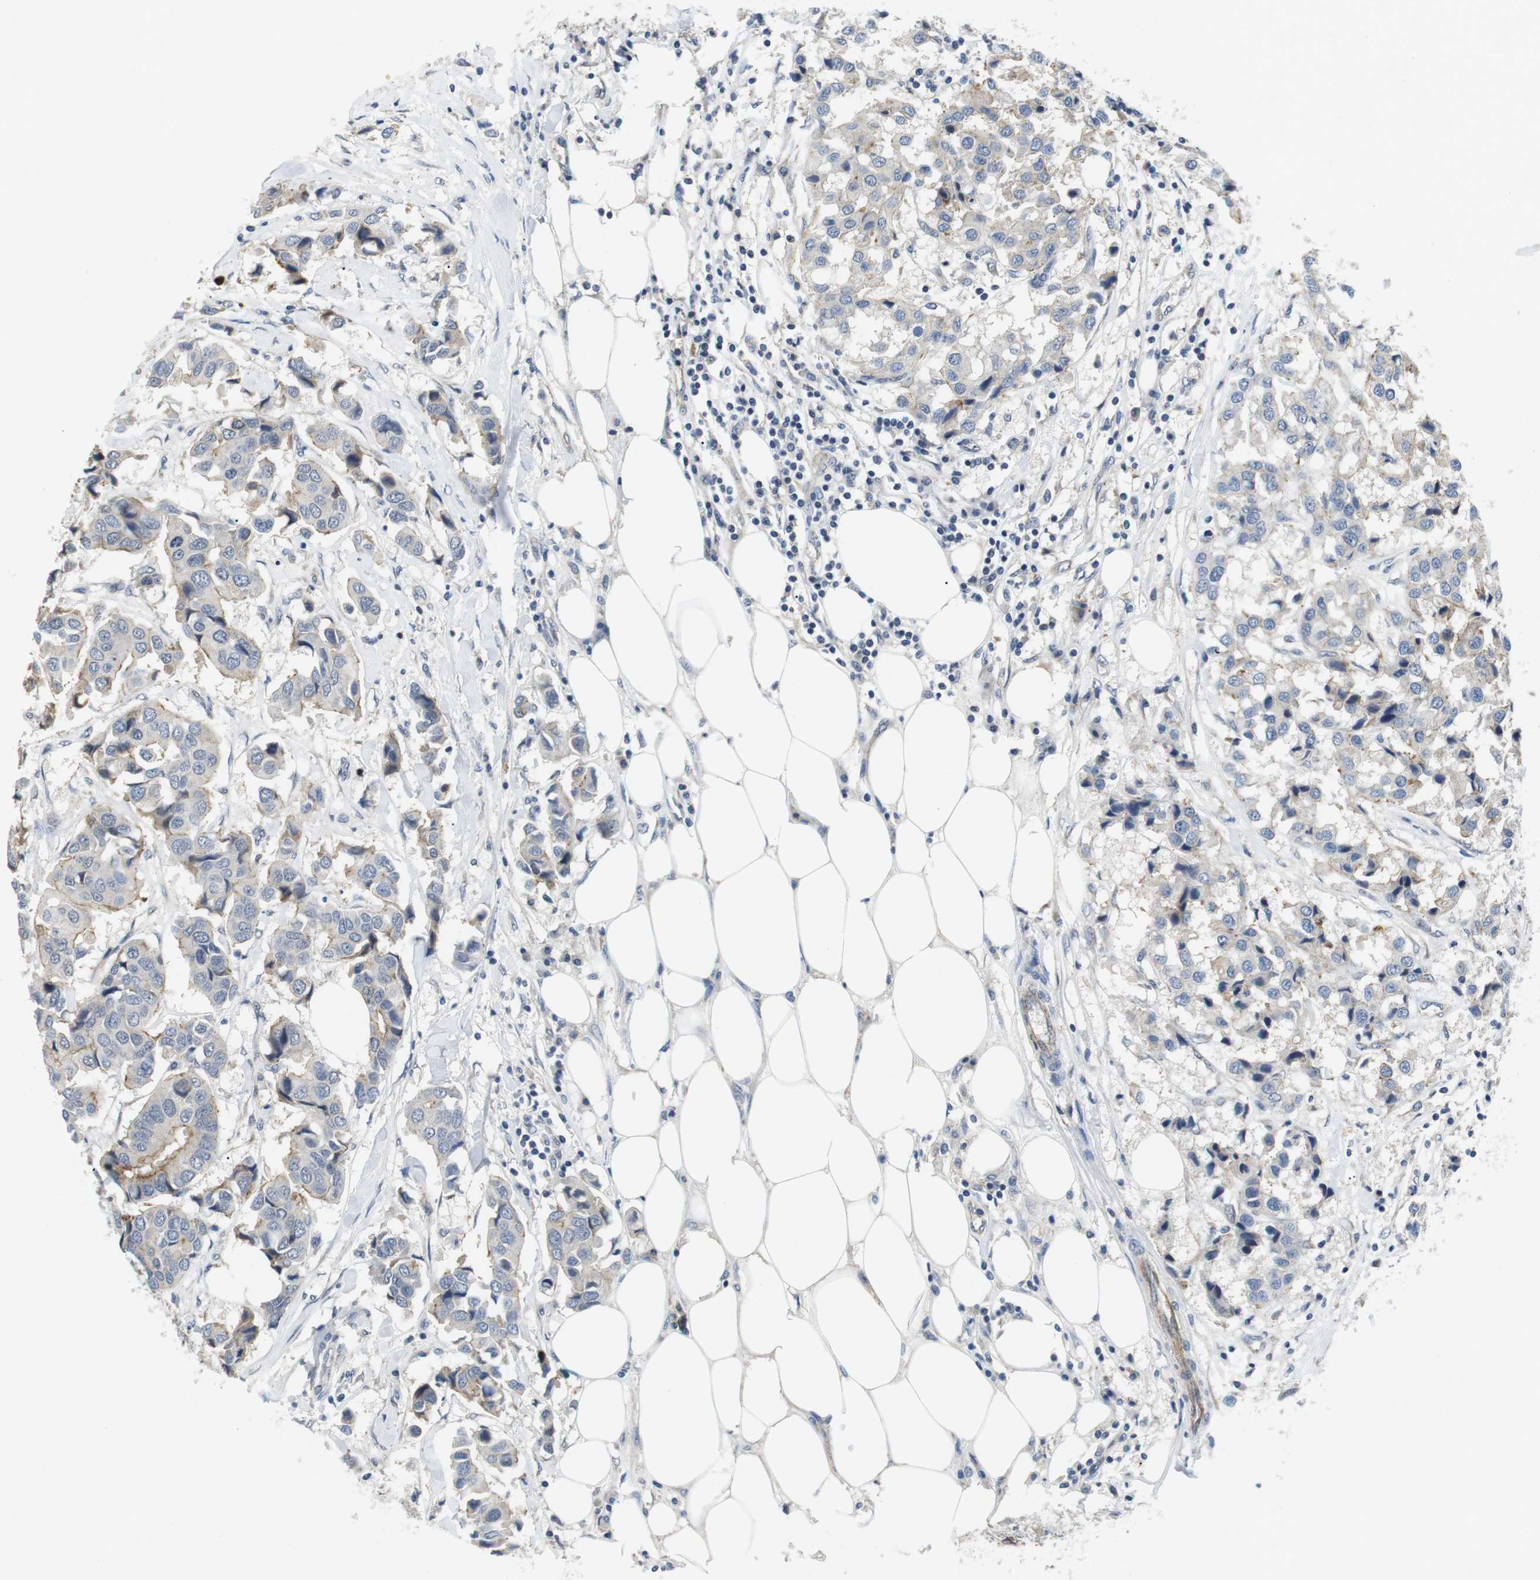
{"staining": {"intensity": "weak", "quantity": "<25%", "location": "cytoplasmic/membranous"}, "tissue": "breast cancer", "cell_type": "Tumor cells", "image_type": "cancer", "snomed": [{"axis": "morphology", "description": "Duct carcinoma"}, {"axis": "topography", "description": "Breast"}], "caption": "A high-resolution image shows immunohistochemistry staining of breast intraductal carcinoma, which shows no significant expression in tumor cells. (Immunohistochemistry, brightfield microscopy, high magnification).", "gene": "NECTIN1", "patient": {"sex": "female", "age": 80}}